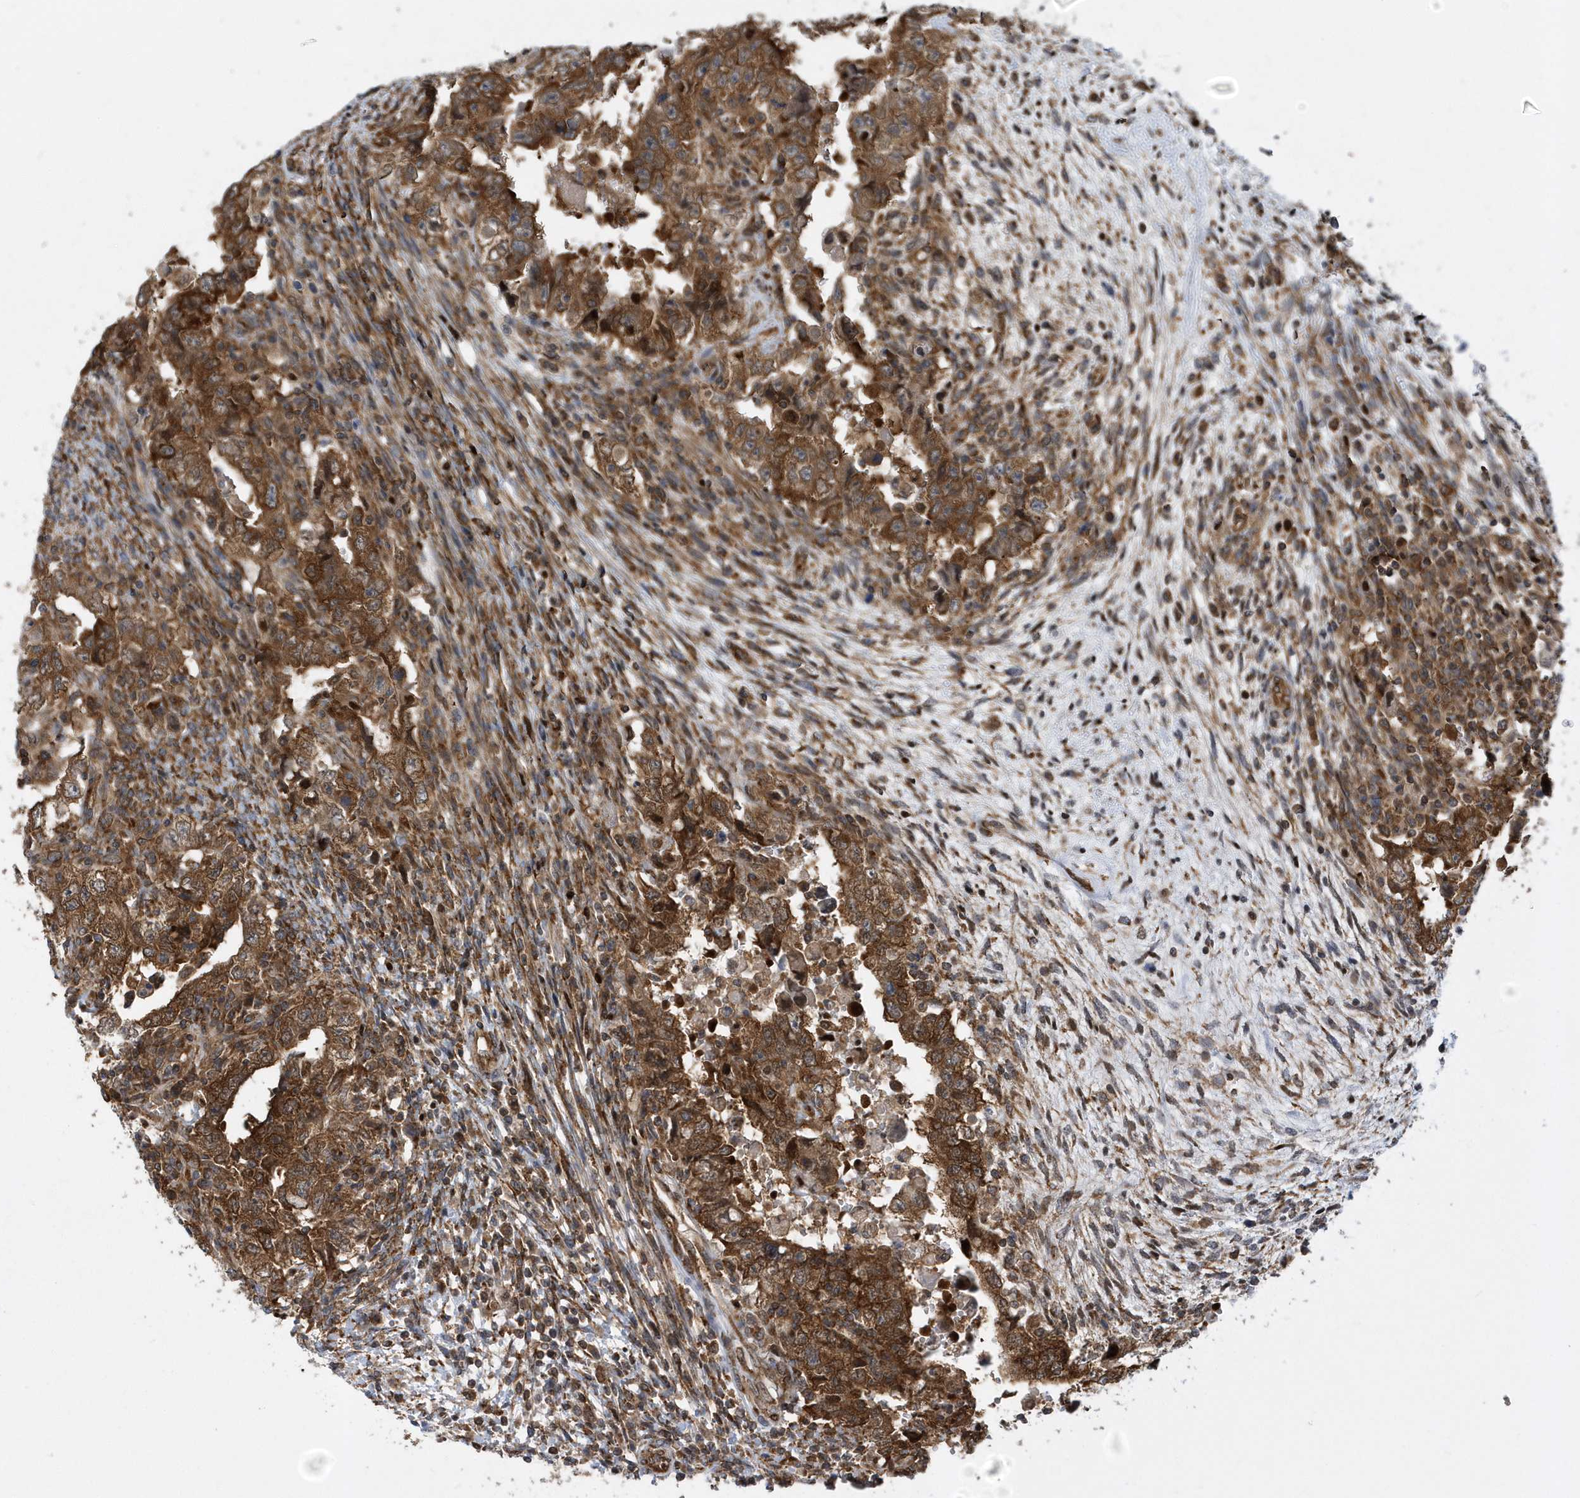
{"staining": {"intensity": "moderate", "quantity": ">75%", "location": "cytoplasmic/membranous,nuclear"}, "tissue": "testis cancer", "cell_type": "Tumor cells", "image_type": "cancer", "snomed": [{"axis": "morphology", "description": "Carcinoma, Embryonal, NOS"}, {"axis": "topography", "description": "Testis"}], "caption": "Tumor cells reveal medium levels of moderate cytoplasmic/membranous and nuclear expression in about >75% of cells in embryonal carcinoma (testis).", "gene": "PHF1", "patient": {"sex": "male", "age": 26}}